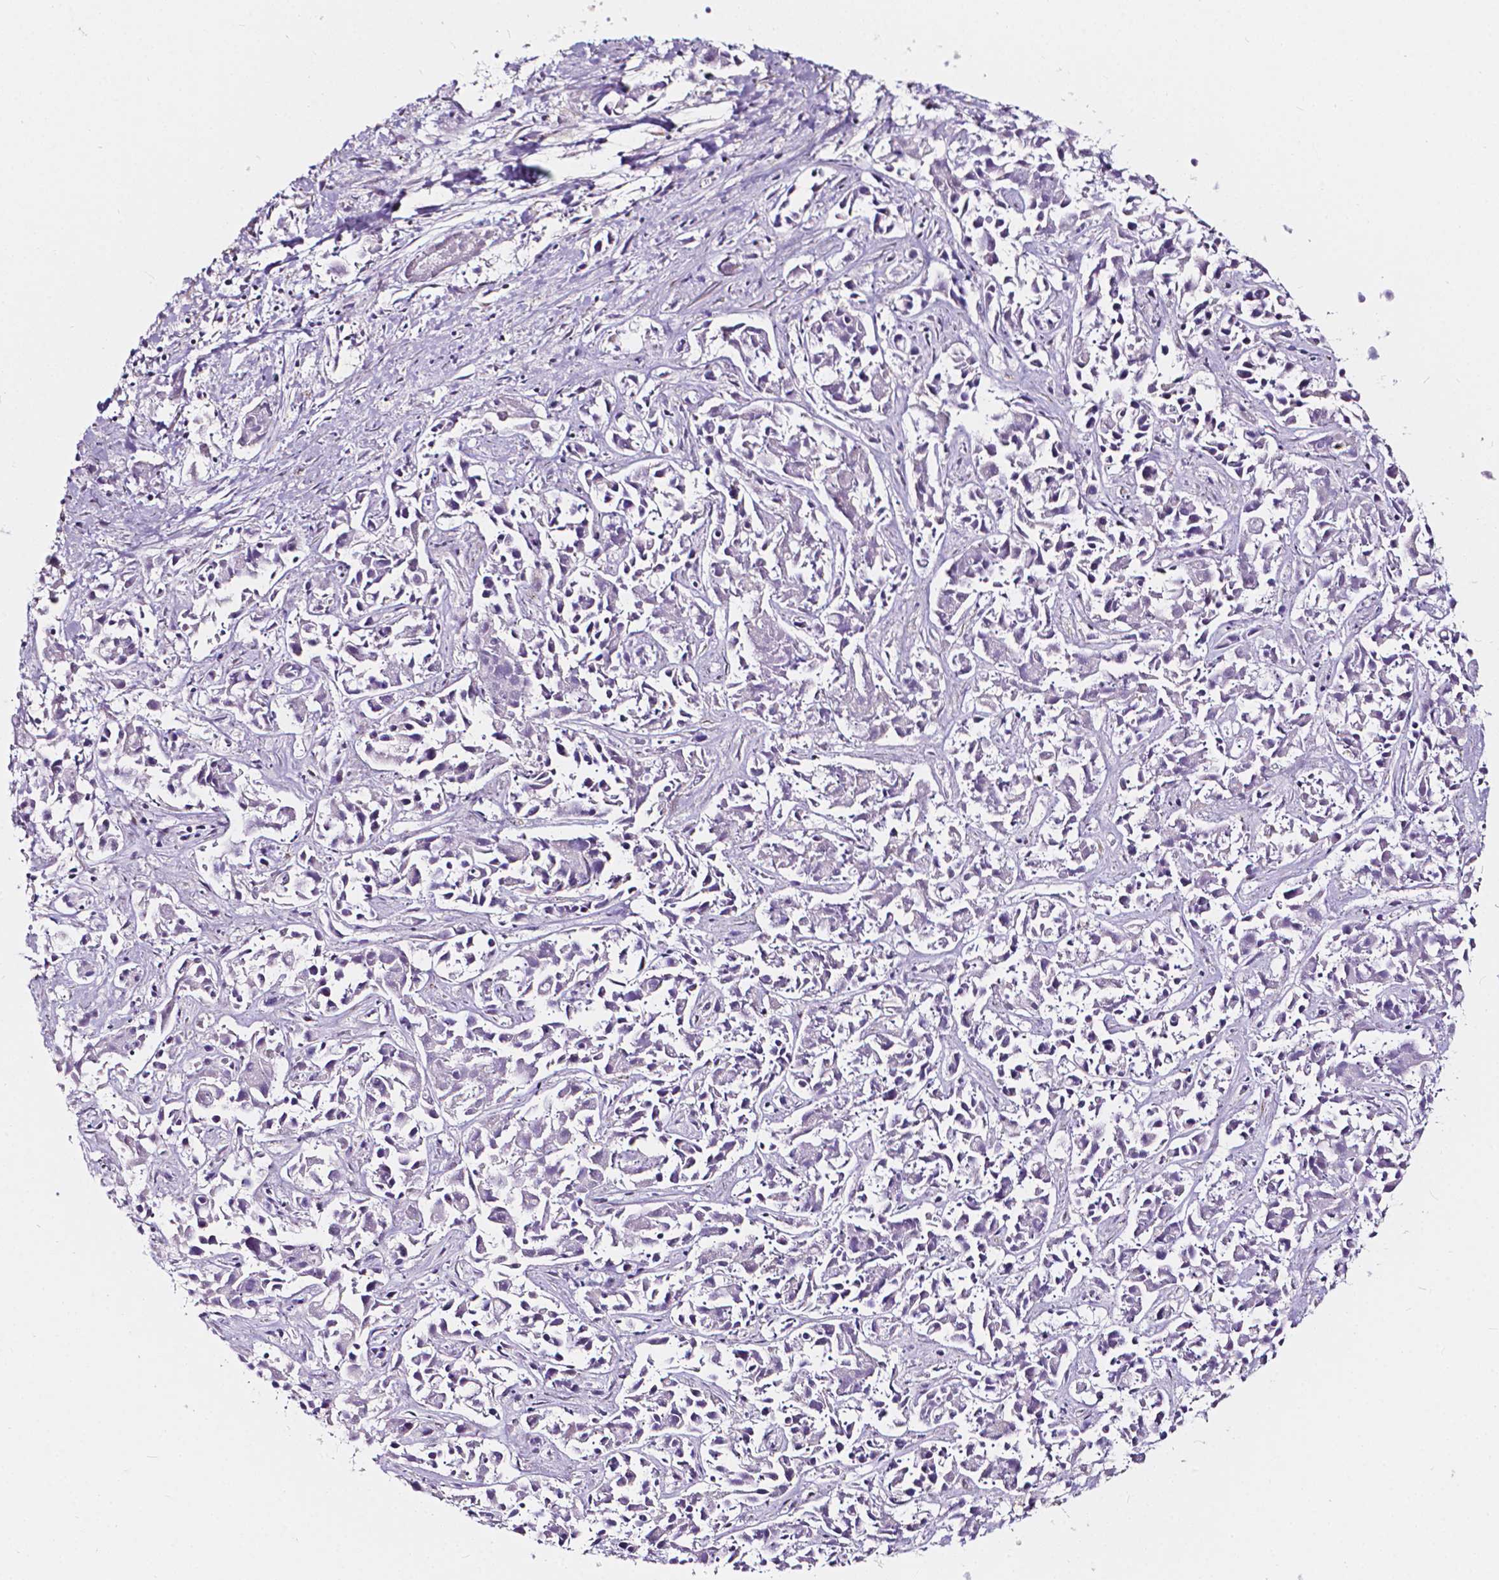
{"staining": {"intensity": "negative", "quantity": "none", "location": "none"}, "tissue": "liver cancer", "cell_type": "Tumor cells", "image_type": "cancer", "snomed": [{"axis": "morphology", "description": "Cholangiocarcinoma"}, {"axis": "topography", "description": "Liver"}], "caption": "Cholangiocarcinoma (liver) was stained to show a protein in brown. There is no significant positivity in tumor cells.", "gene": "CLSTN2", "patient": {"sex": "female", "age": 81}}